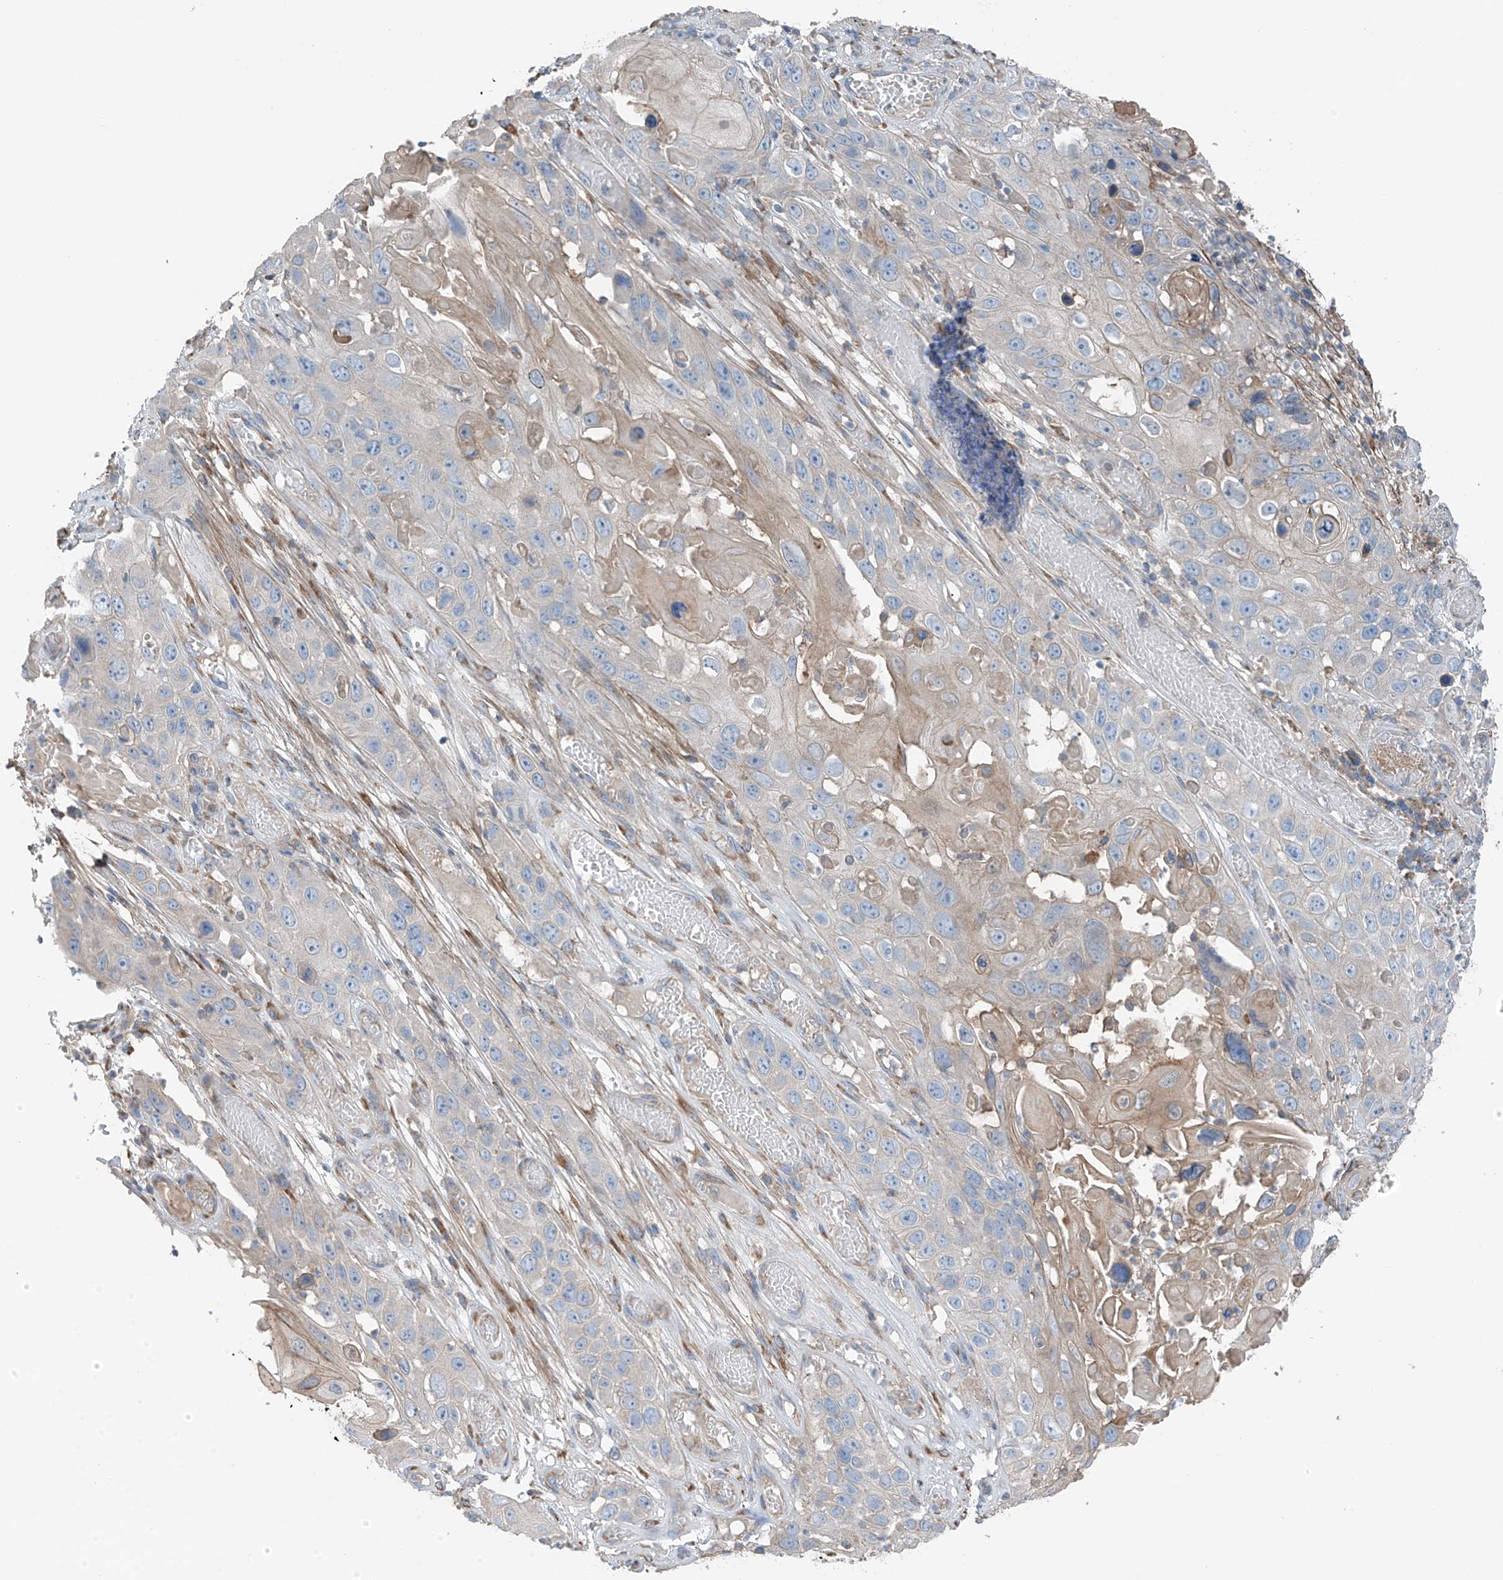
{"staining": {"intensity": "negative", "quantity": "none", "location": "none"}, "tissue": "skin cancer", "cell_type": "Tumor cells", "image_type": "cancer", "snomed": [{"axis": "morphology", "description": "Squamous cell carcinoma, NOS"}, {"axis": "topography", "description": "Skin"}], "caption": "Protein analysis of skin cancer displays no significant expression in tumor cells. Brightfield microscopy of immunohistochemistry (IHC) stained with DAB (3,3'-diaminobenzidine) (brown) and hematoxylin (blue), captured at high magnification.", "gene": "GALNTL6", "patient": {"sex": "male", "age": 55}}